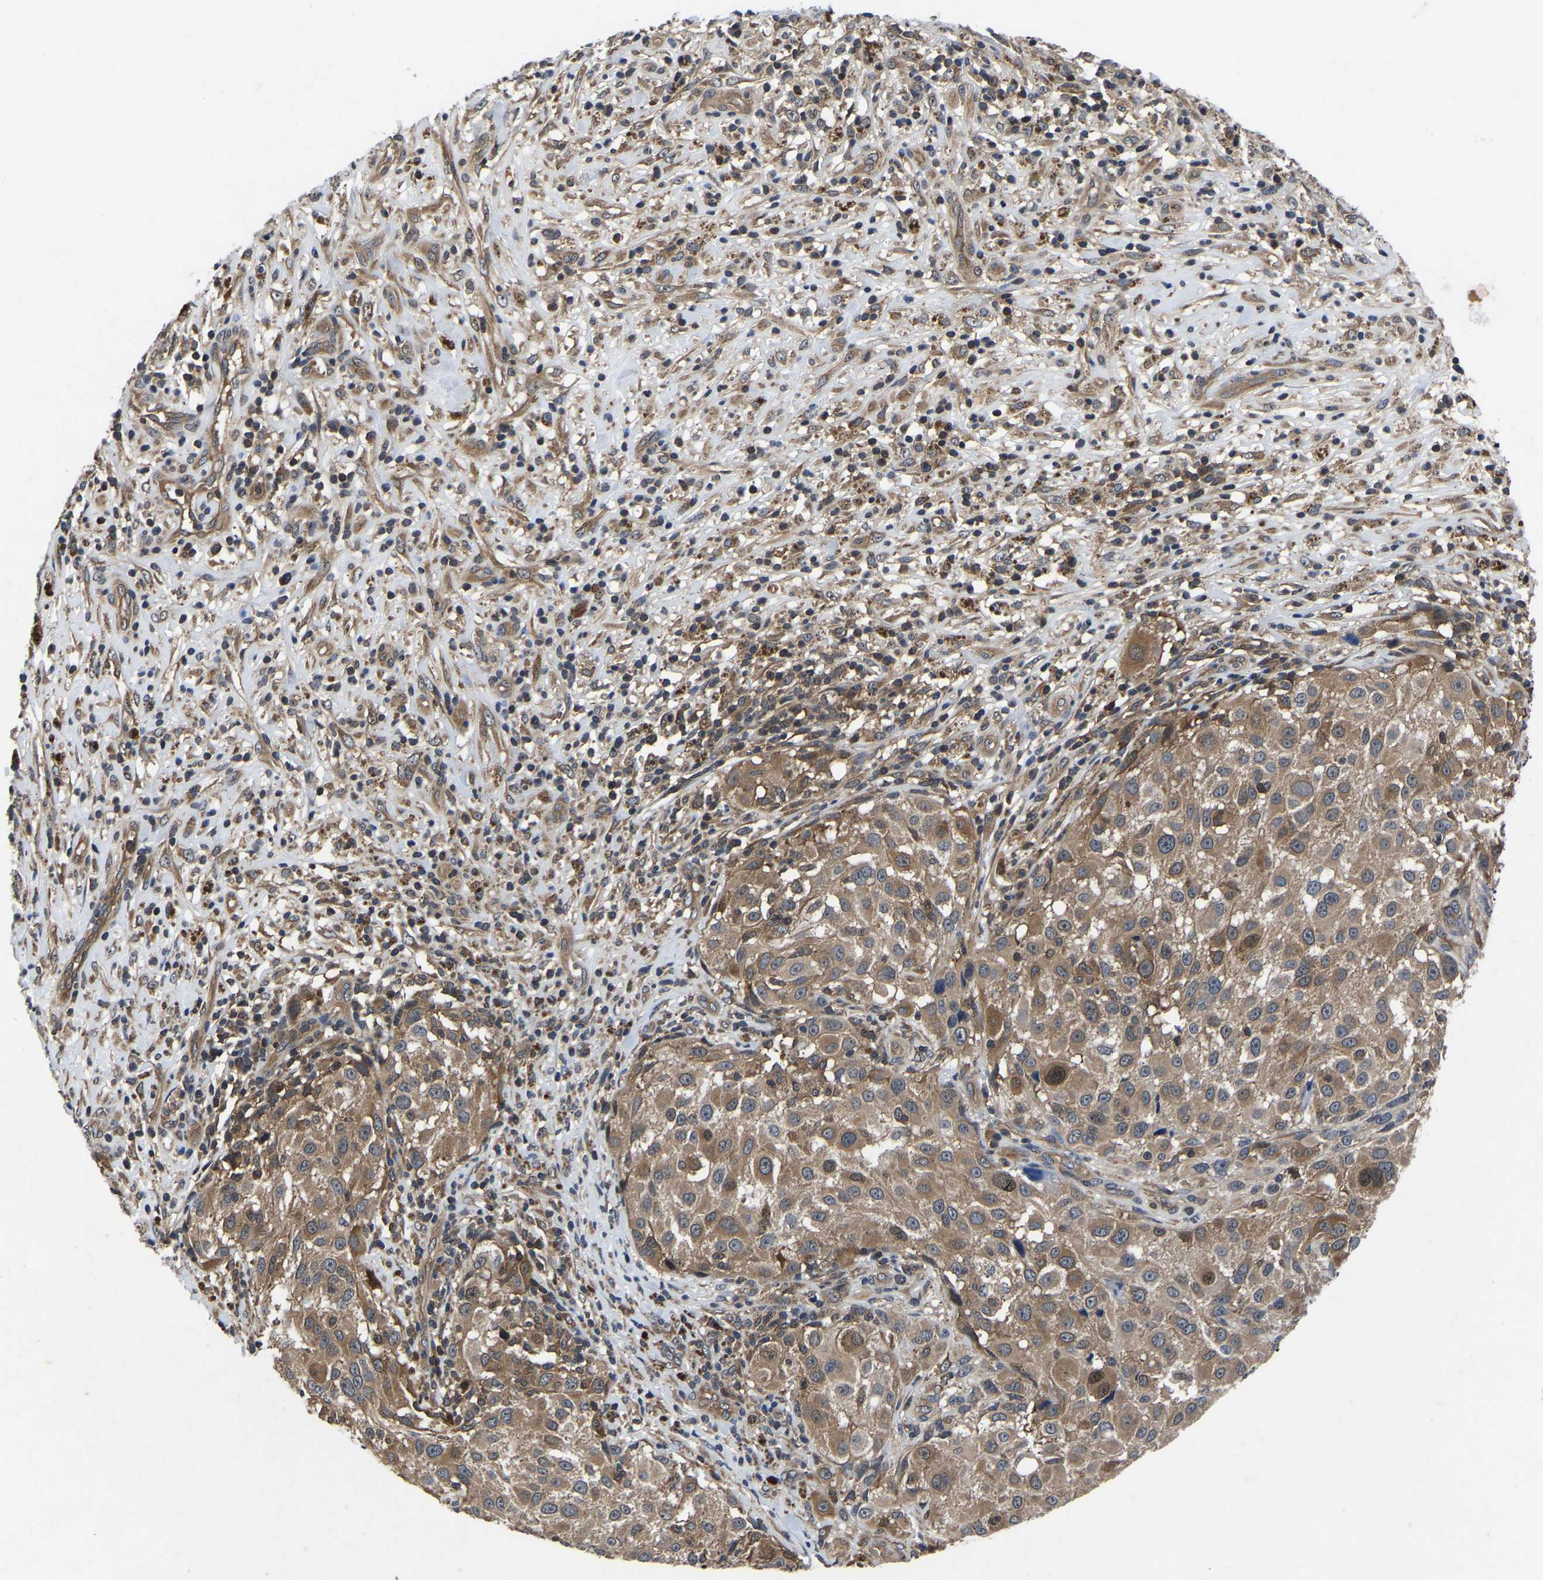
{"staining": {"intensity": "moderate", "quantity": ">75%", "location": "cytoplasmic/membranous"}, "tissue": "melanoma", "cell_type": "Tumor cells", "image_type": "cancer", "snomed": [{"axis": "morphology", "description": "Necrosis, NOS"}, {"axis": "morphology", "description": "Malignant melanoma, NOS"}, {"axis": "topography", "description": "Skin"}], "caption": "About >75% of tumor cells in human malignant melanoma display moderate cytoplasmic/membranous protein staining as visualized by brown immunohistochemical staining.", "gene": "FGD5", "patient": {"sex": "female", "age": 87}}